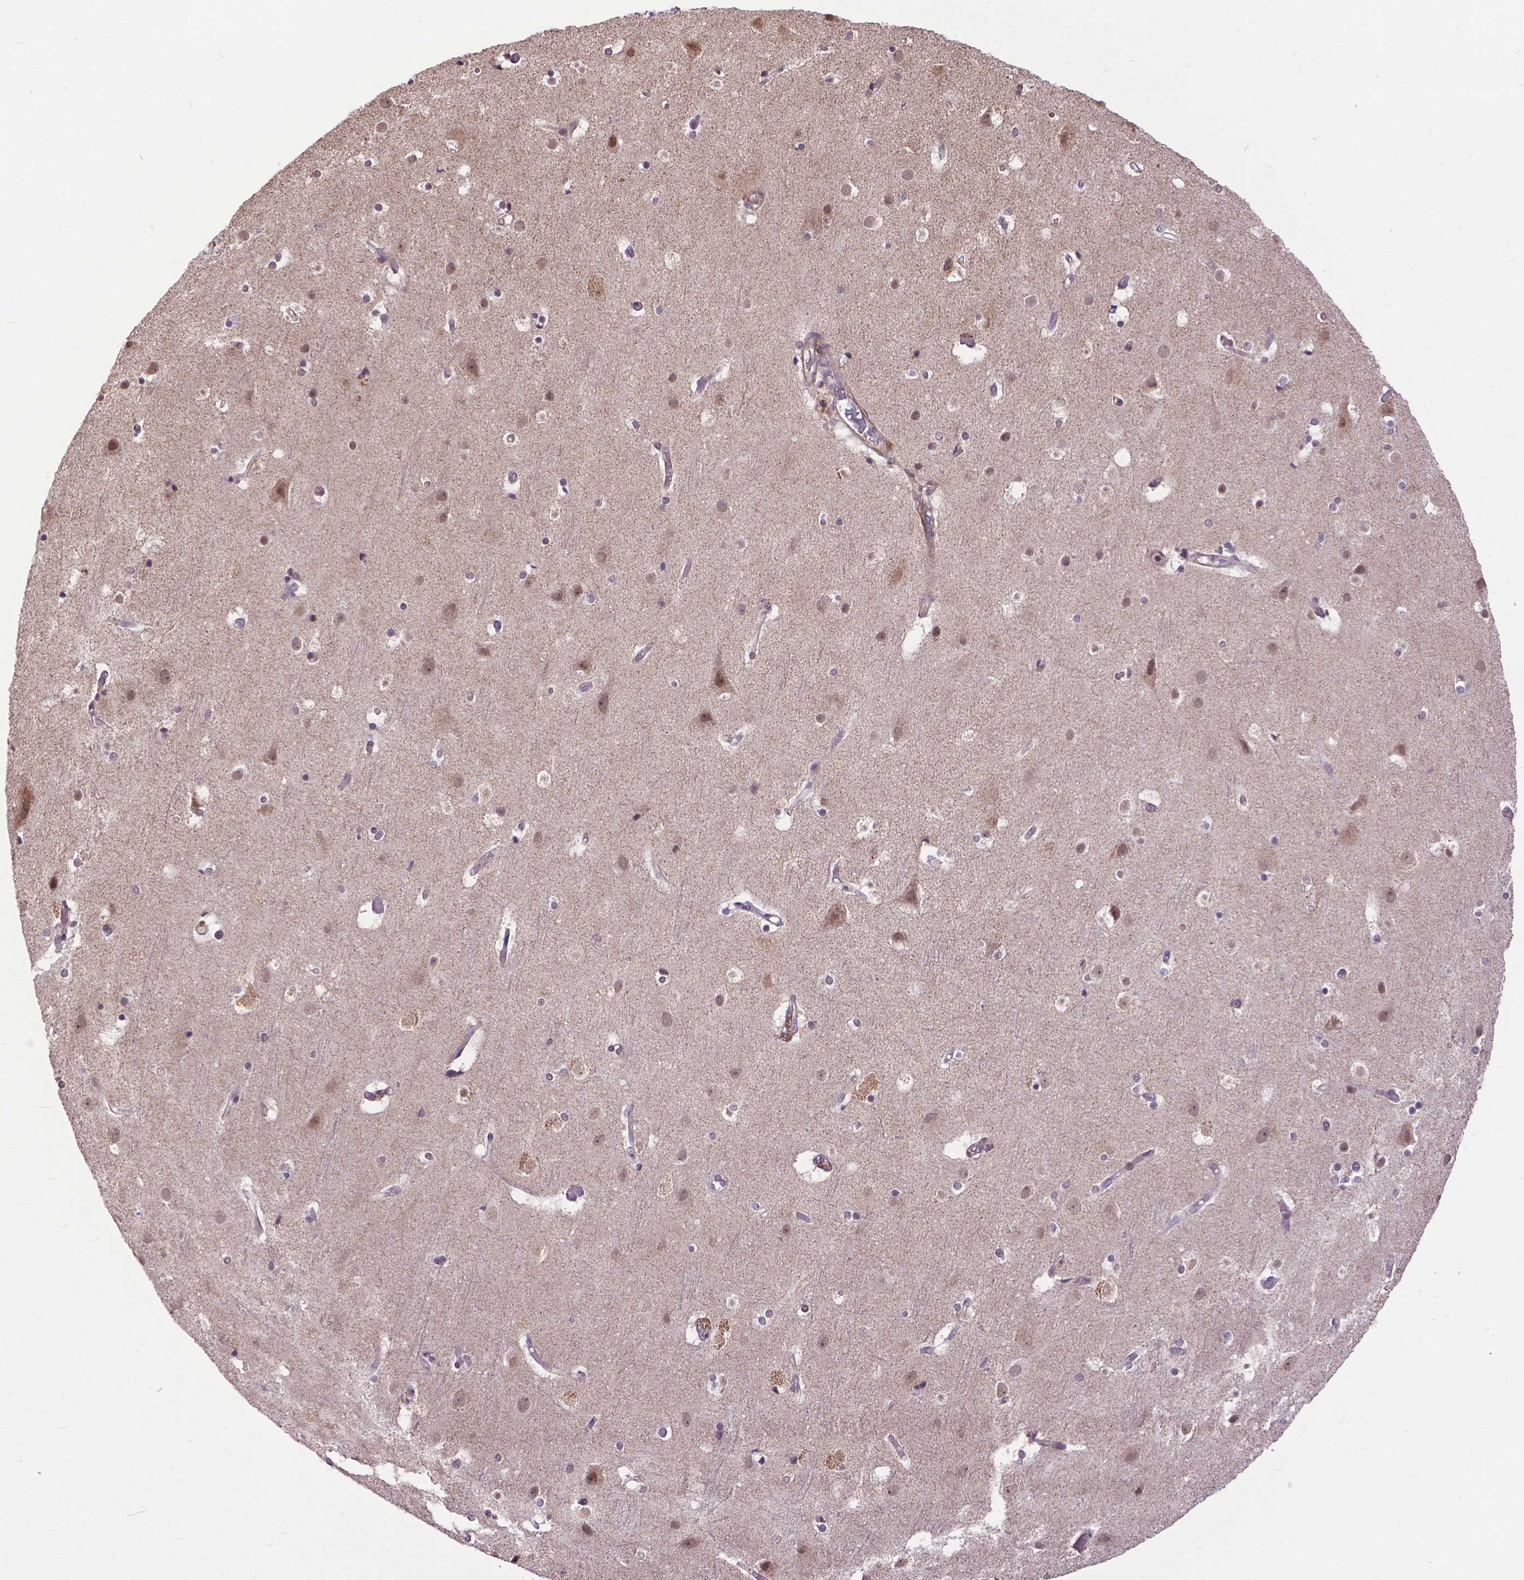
{"staining": {"intensity": "moderate", "quantity": "<25%", "location": "nuclear"}, "tissue": "cerebral cortex", "cell_type": "Endothelial cells", "image_type": "normal", "snomed": [{"axis": "morphology", "description": "Normal tissue, NOS"}, {"axis": "topography", "description": "Cerebral cortex"}], "caption": "Immunohistochemical staining of normal human cerebral cortex reveals <25% levels of moderate nuclear protein positivity in about <25% of endothelial cells.", "gene": "TMEM135", "patient": {"sex": "female", "age": 52}}